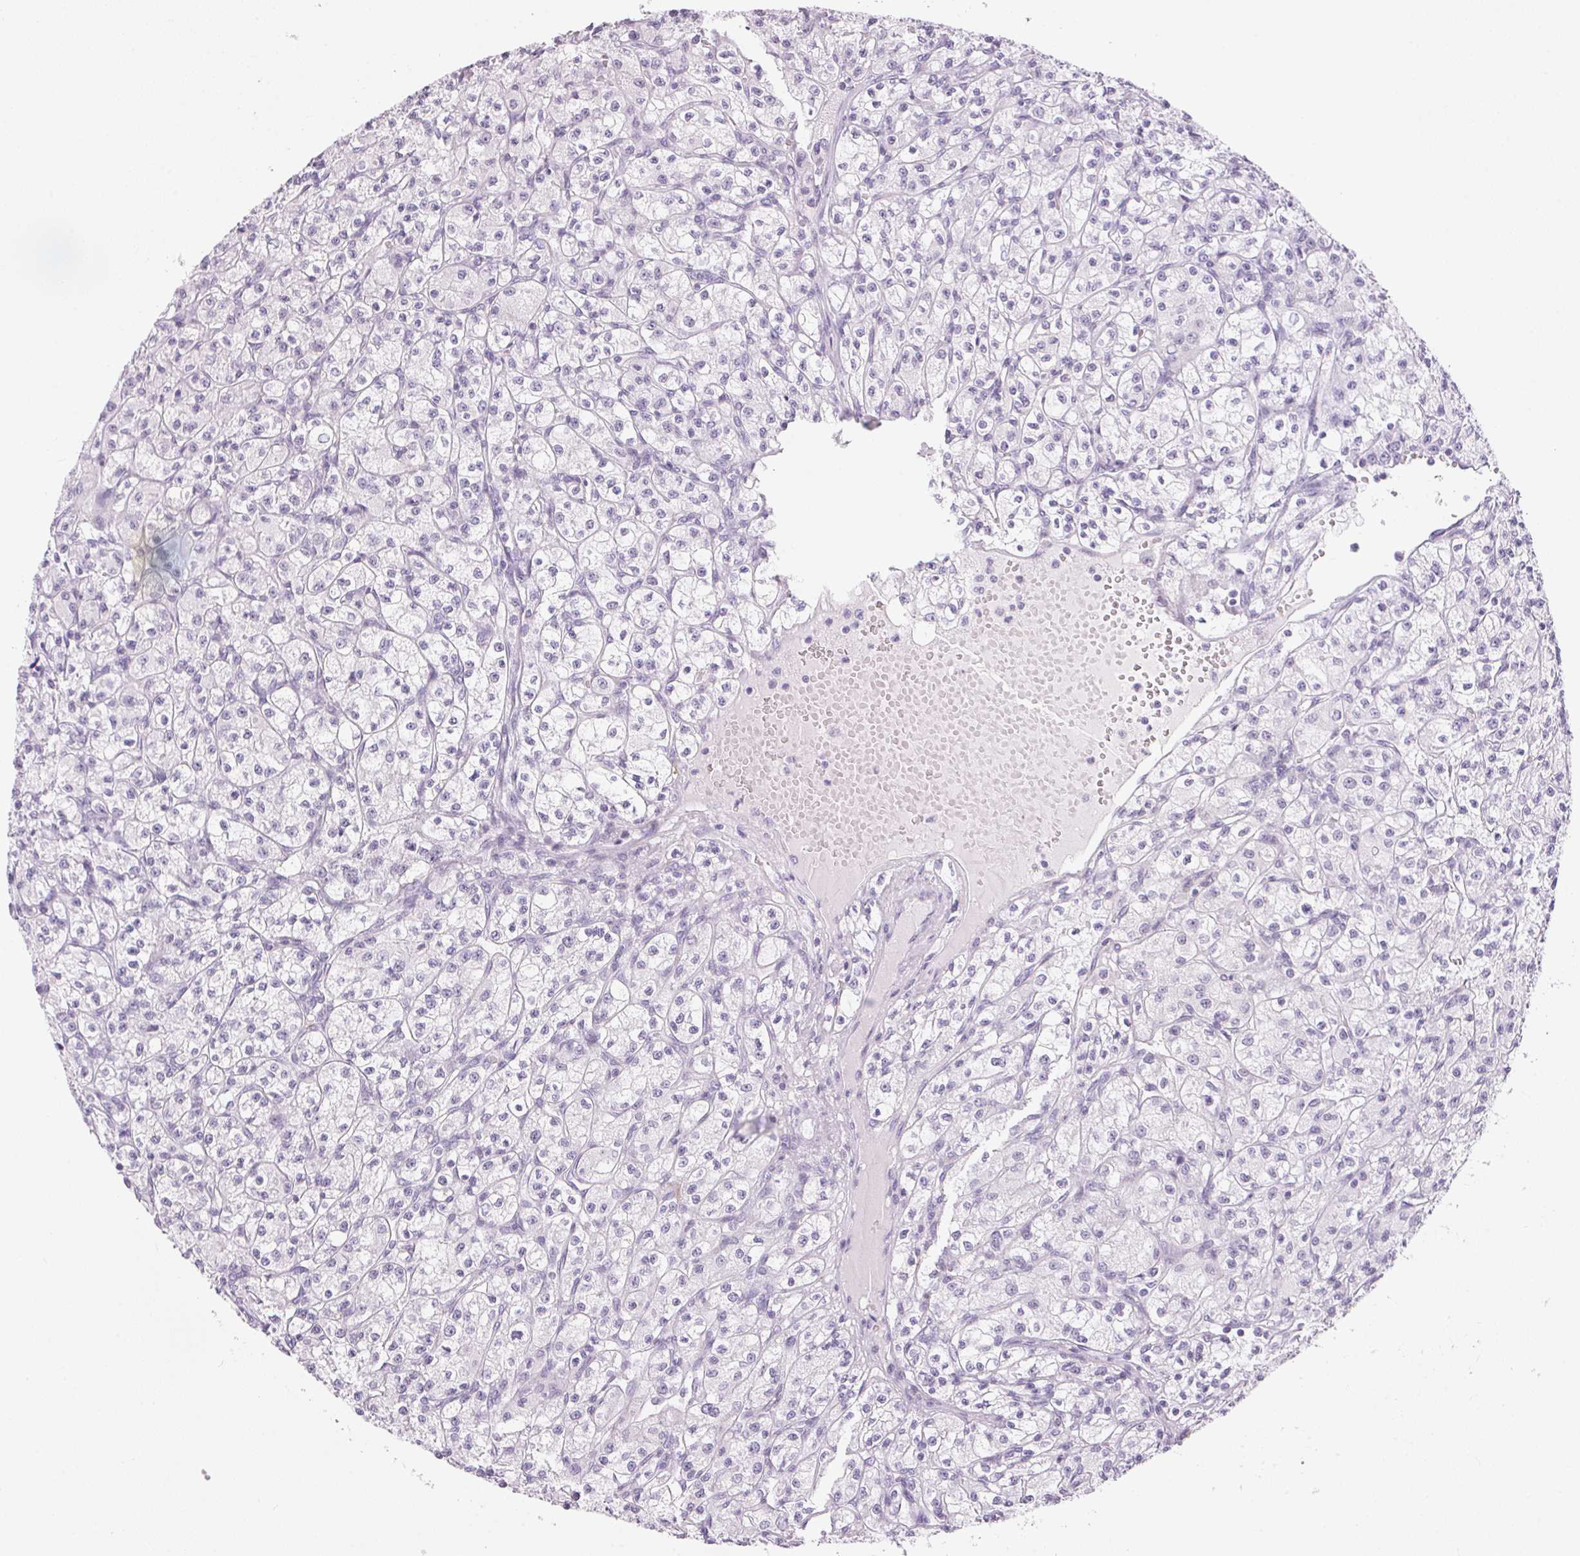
{"staining": {"intensity": "negative", "quantity": "none", "location": "none"}, "tissue": "renal cancer", "cell_type": "Tumor cells", "image_type": "cancer", "snomed": [{"axis": "morphology", "description": "Adenocarcinoma, NOS"}, {"axis": "topography", "description": "Kidney"}], "caption": "A photomicrograph of renal adenocarcinoma stained for a protein exhibits no brown staining in tumor cells. (DAB (3,3'-diaminobenzidine) immunohistochemistry, high magnification).", "gene": "CADPS", "patient": {"sex": "female", "age": 70}}